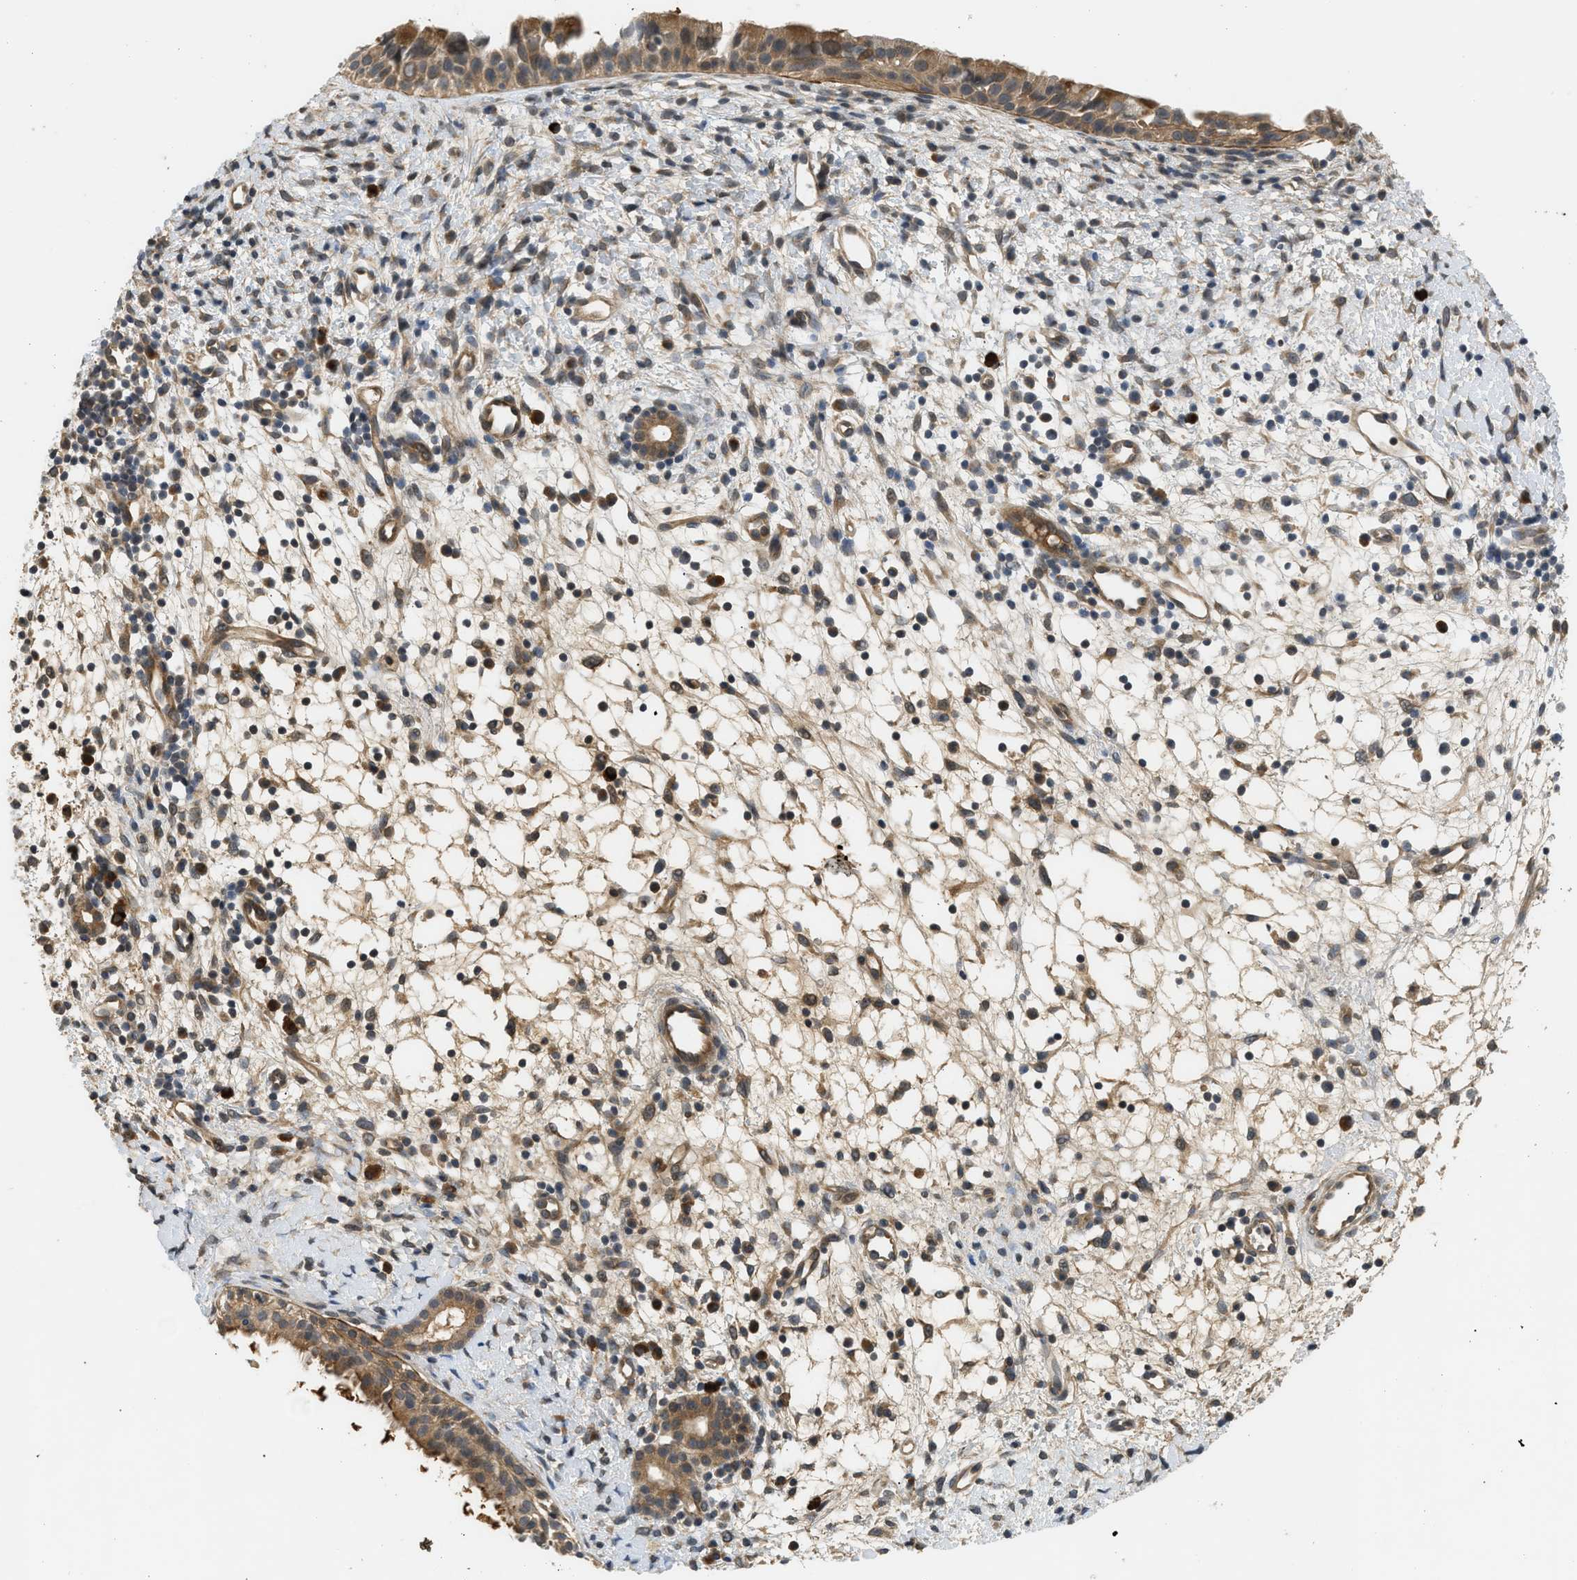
{"staining": {"intensity": "moderate", "quantity": ">75%", "location": "cytoplasmic/membranous"}, "tissue": "nasopharynx", "cell_type": "Respiratory epithelial cells", "image_type": "normal", "snomed": [{"axis": "morphology", "description": "Normal tissue, NOS"}, {"axis": "topography", "description": "Nasopharynx"}], "caption": "Immunohistochemical staining of normal nasopharynx demonstrates medium levels of moderate cytoplasmic/membranous positivity in about >75% of respiratory epithelial cells.", "gene": "ADCY8", "patient": {"sex": "male", "age": 22}}